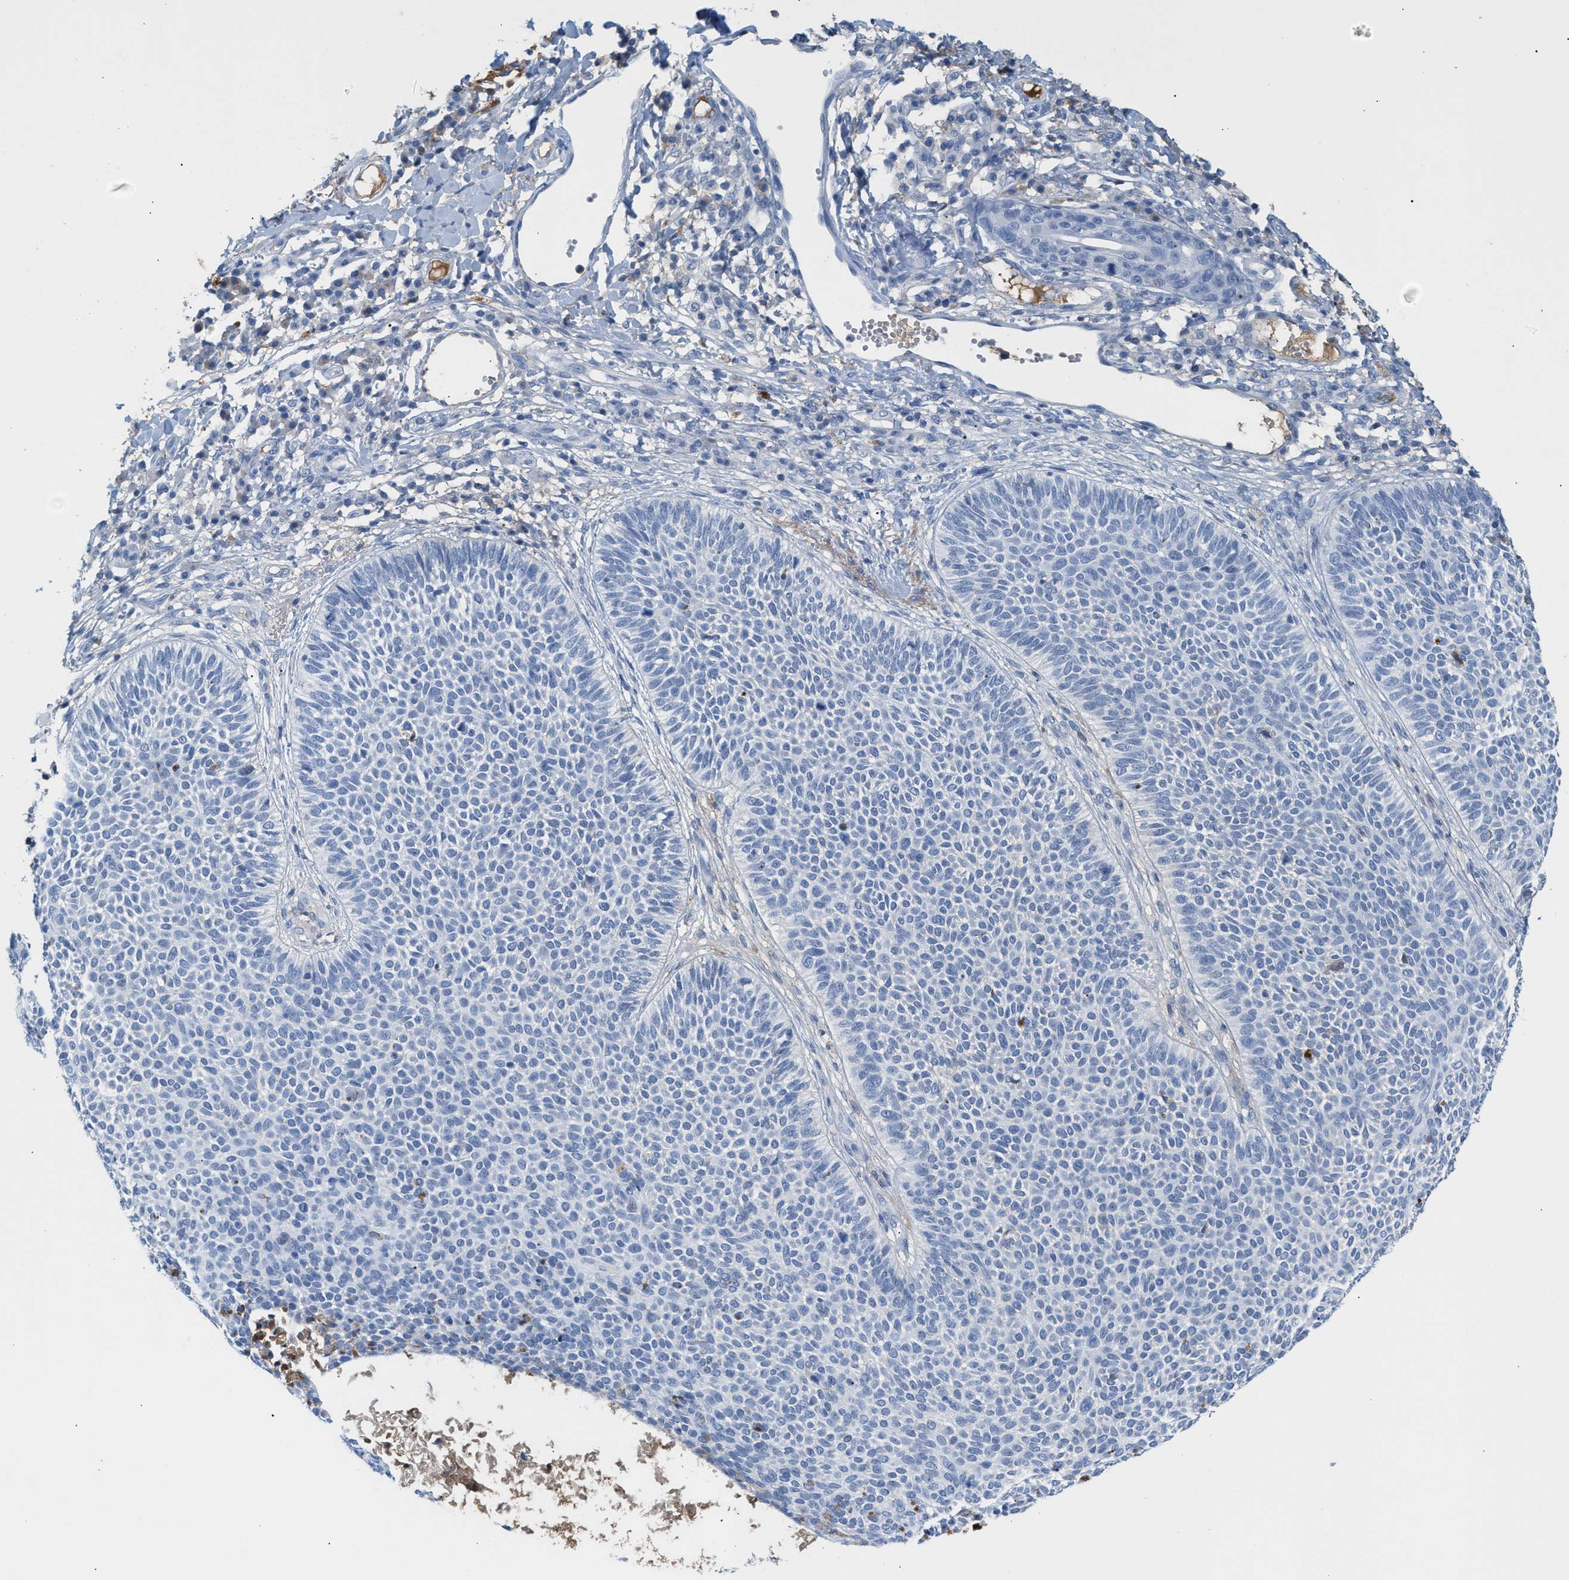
{"staining": {"intensity": "negative", "quantity": "none", "location": "none"}, "tissue": "skin cancer", "cell_type": "Tumor cells", "image_type": "cancer", "snomed": [{"axis": "morphology", "description": "Normal tissue, NOS"}, {"axis": "morphology", "description": "Basal cell carcinoma"}, {"axis": "topography", "description": "Skin"}], "caption": "Immunohistochemical staining of basal cell carcinoma (skin) shows no significant positivity in tumor cells.", "gene": "APOH", "patient": {"sex": "male", "age": 52}}